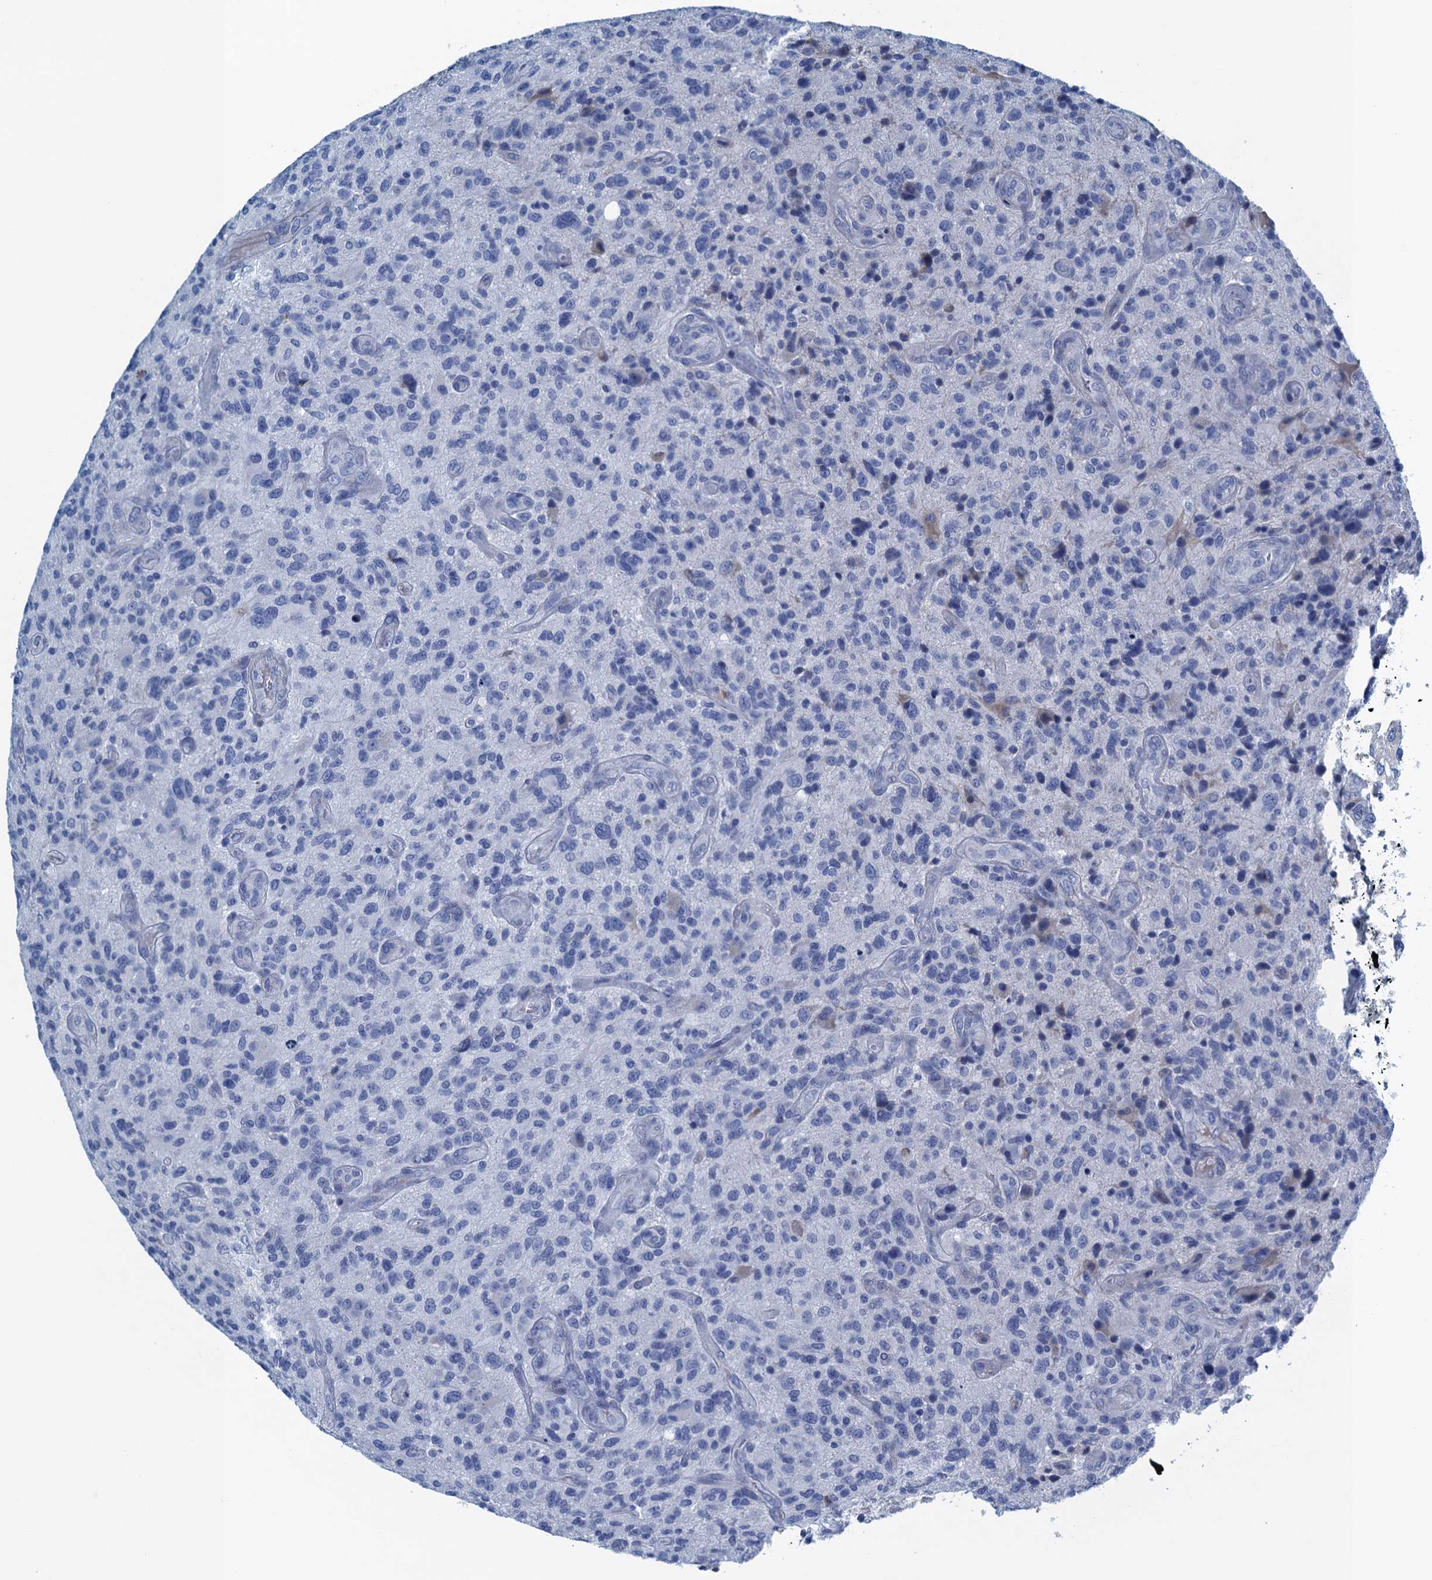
{"staining": {"intensity": "negative", "quantity": "none", "location": "none"}, "tissue": "glioma", "cell_type": "Tumor cells", "image_type": "cancer", "snomed": [{"axis": "morphology", "description": "Glioma, malignant, High grade"}, {"axis": "topography", "description": "Brain"}], "caption": "This is an IHC micrograph of human glioma. There is no positivity in tumor cells.", "gene": "C10orf88", "patient": {"sex": "male", "age": 47}}